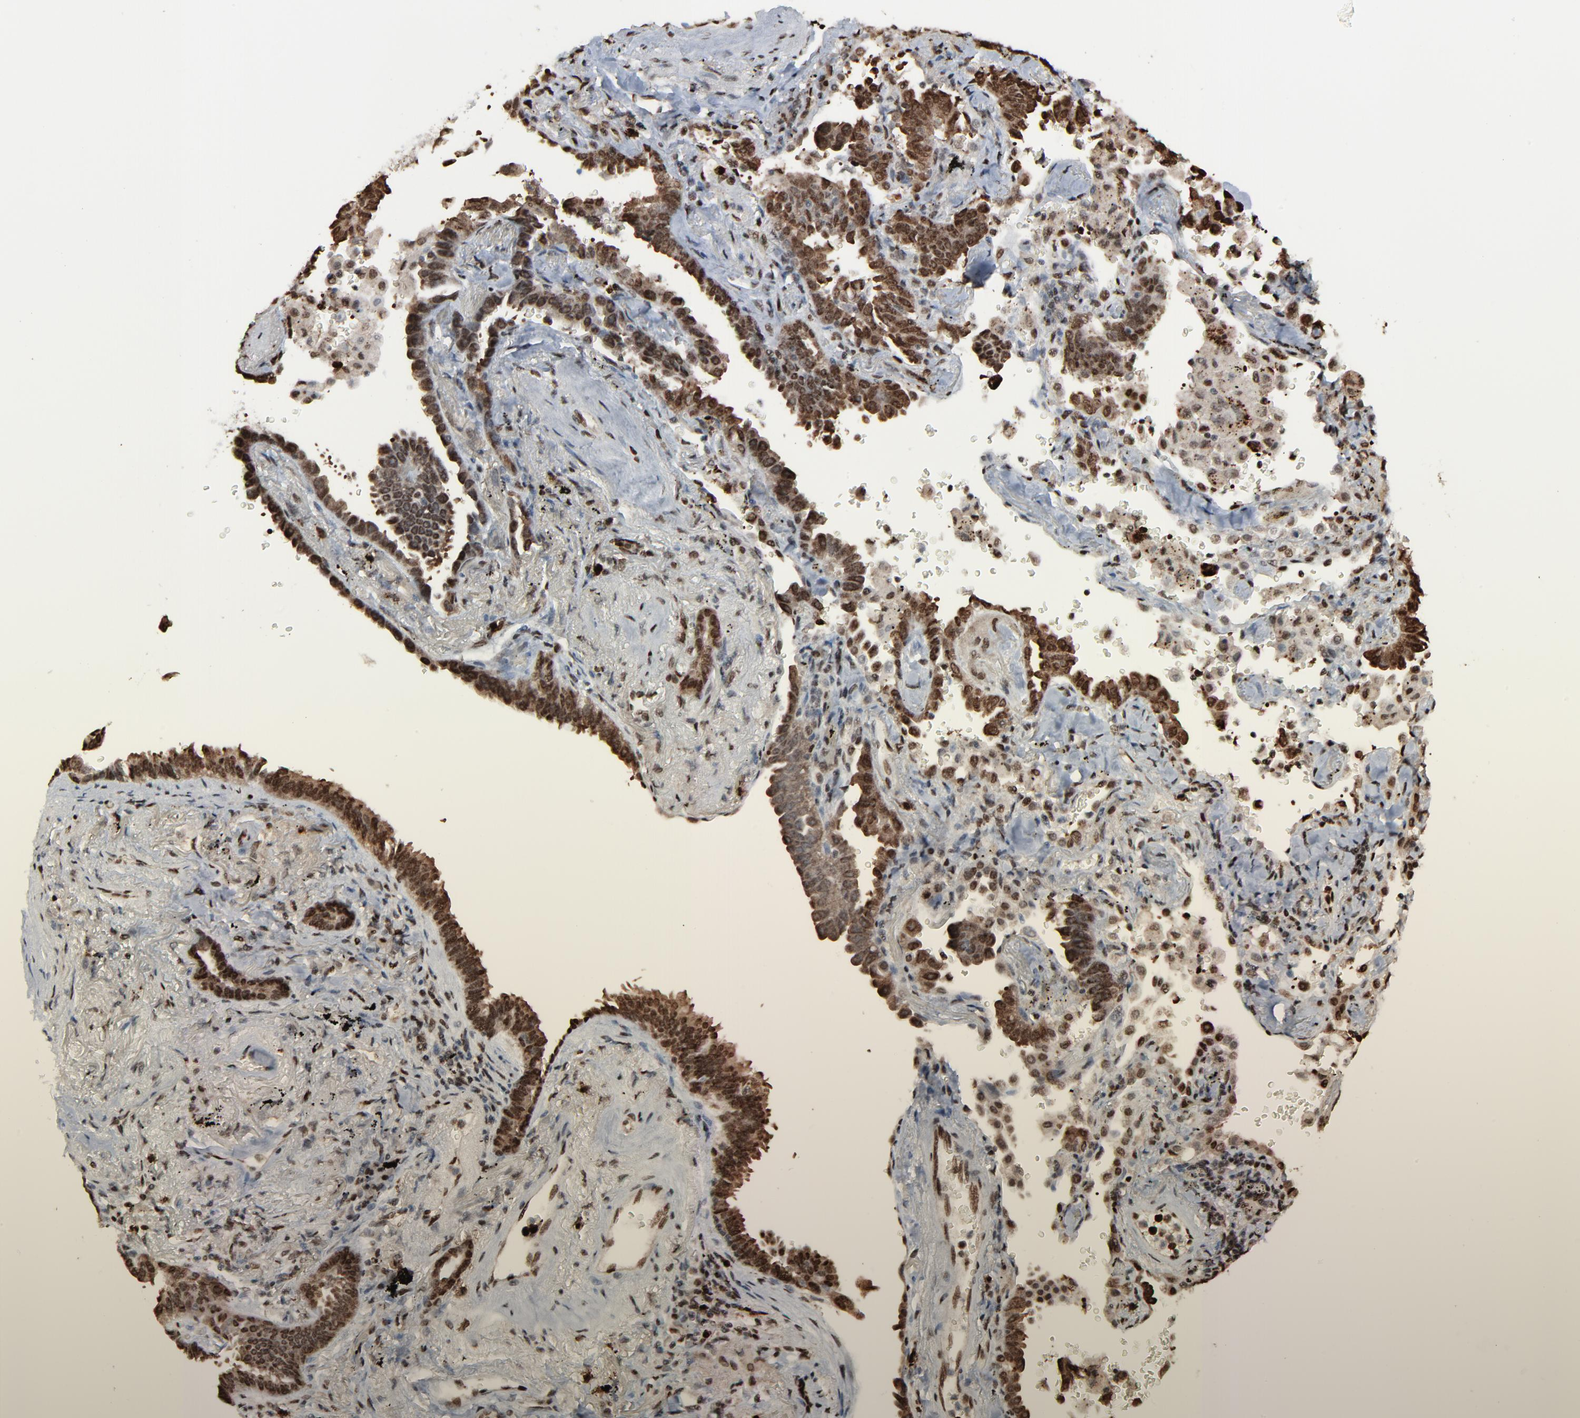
{"staining": {"intensity": "strong", "quantity": ">75%", "location": "cytoplasmic/membranous,nuclear"}, "tissue": "lung cancer", "cell_type": "Tumor cells", "image_type": "cancer", "snomed": [{"axis": "morphology", "description": "Adenocarcinoma, NOS"}, {"axis": "topography", "description": "Lung"}], "caption": "Protein expression by IHC exhibits strong cytoplasmic/membranous and nuclear staining in approximately >75% of tumor cells in lung cancer. The staining was performed using DAB, with brown indicating positive protein expression. Nuclei are stained blue with hematoxylin.", "gene": "MEIS2", "patient": {"sex": "female", "age": 64}}